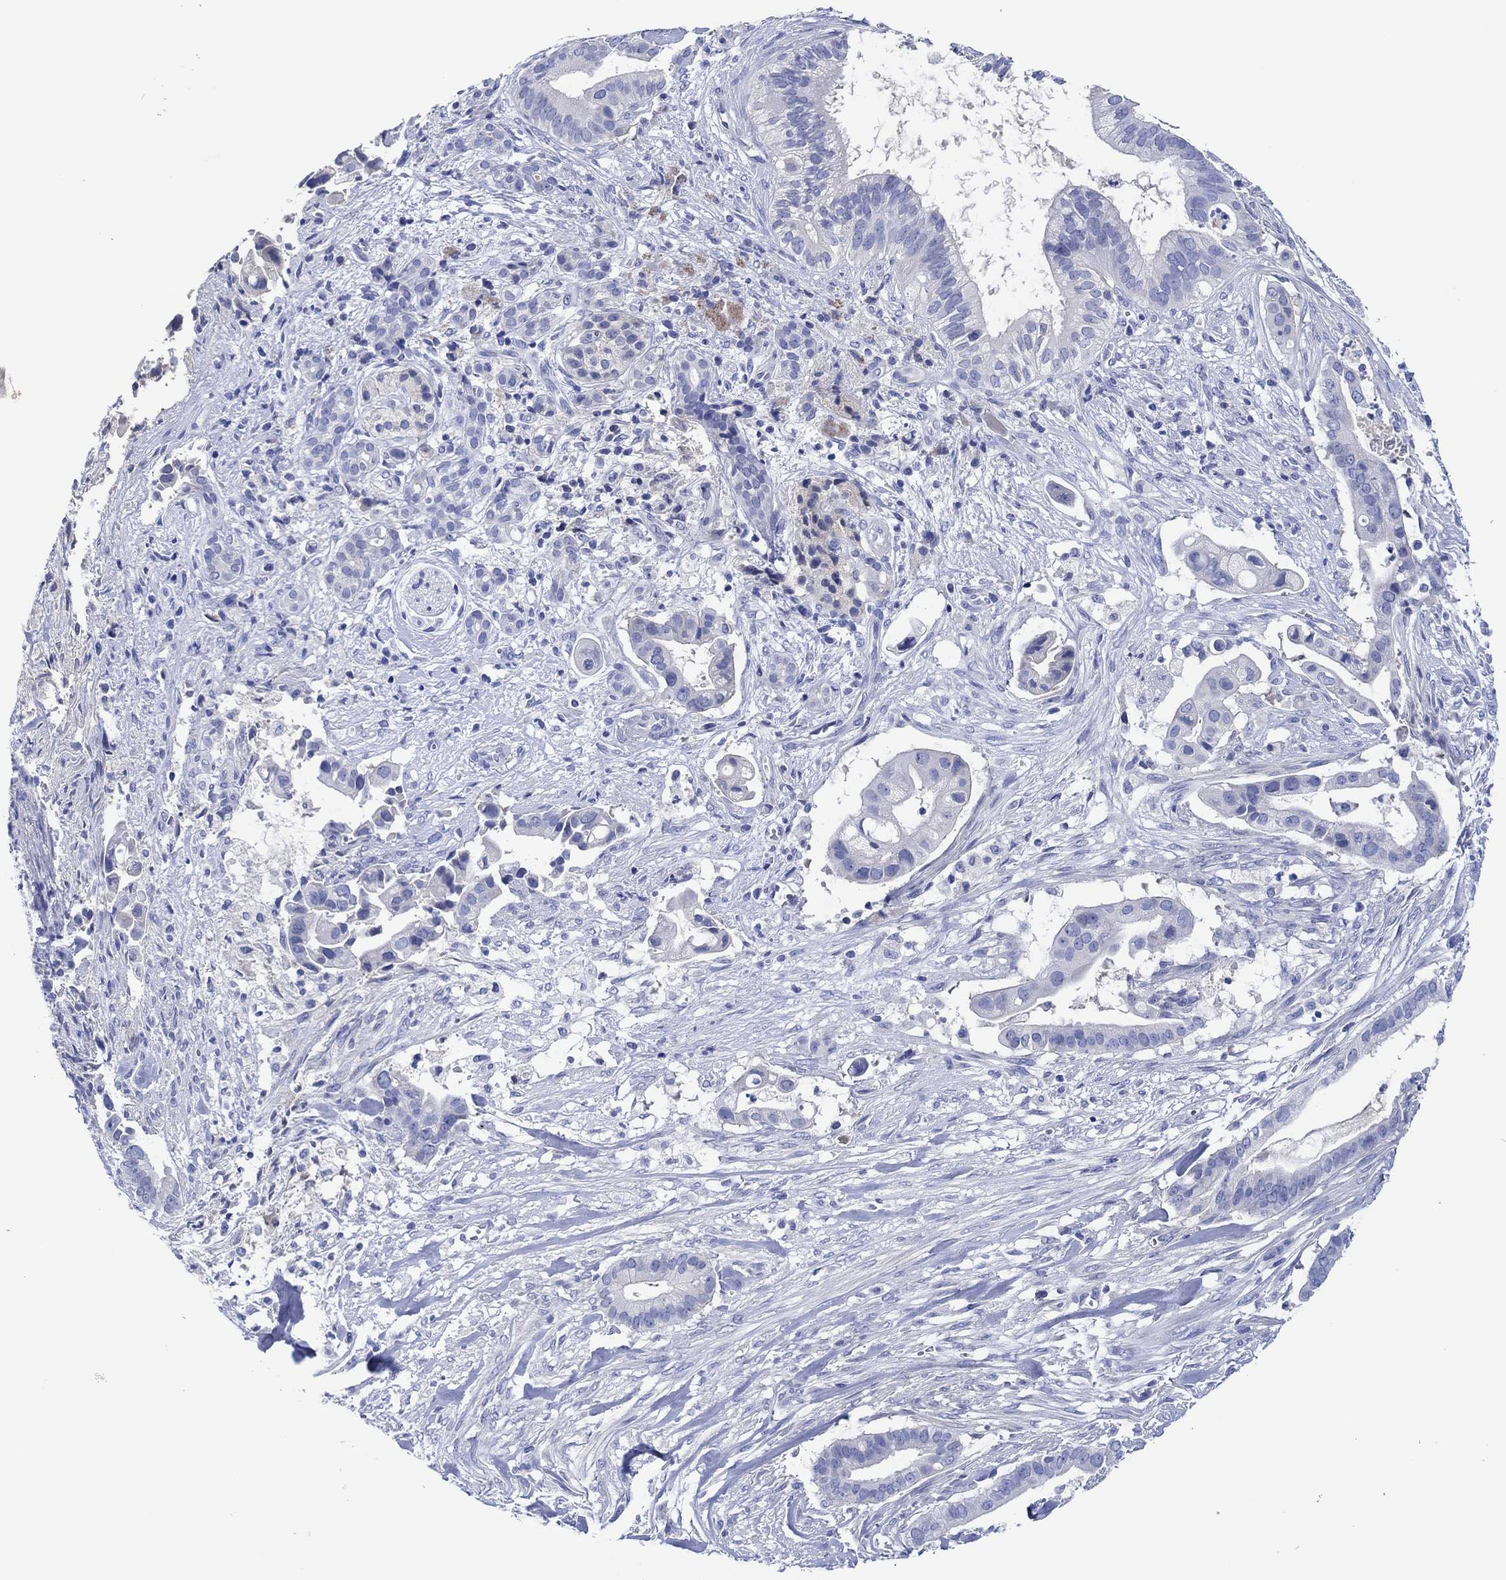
{"staining": {"intensity": "negative", "quantity": "none", "location": "none"}, "tissue": "pancreatic cancer", "cell_type": "Tumor cells", "image_type": "cancer", "snomed": [{"axis": "morphology", "description": "Adenocarcinoma, NOS"}, {"axis": "topography", "description": "Pancreas"}], "caption": "Immunohistochemistry photomicrograph of pancreatic cancer (adenocarcinoma) stained for a protein (brown), which demonstrates no positivity in tumor cells. Nuclei are stained in blue.", "gene": "CPNE6", "patient": {"sex": "male", "age": 61}}